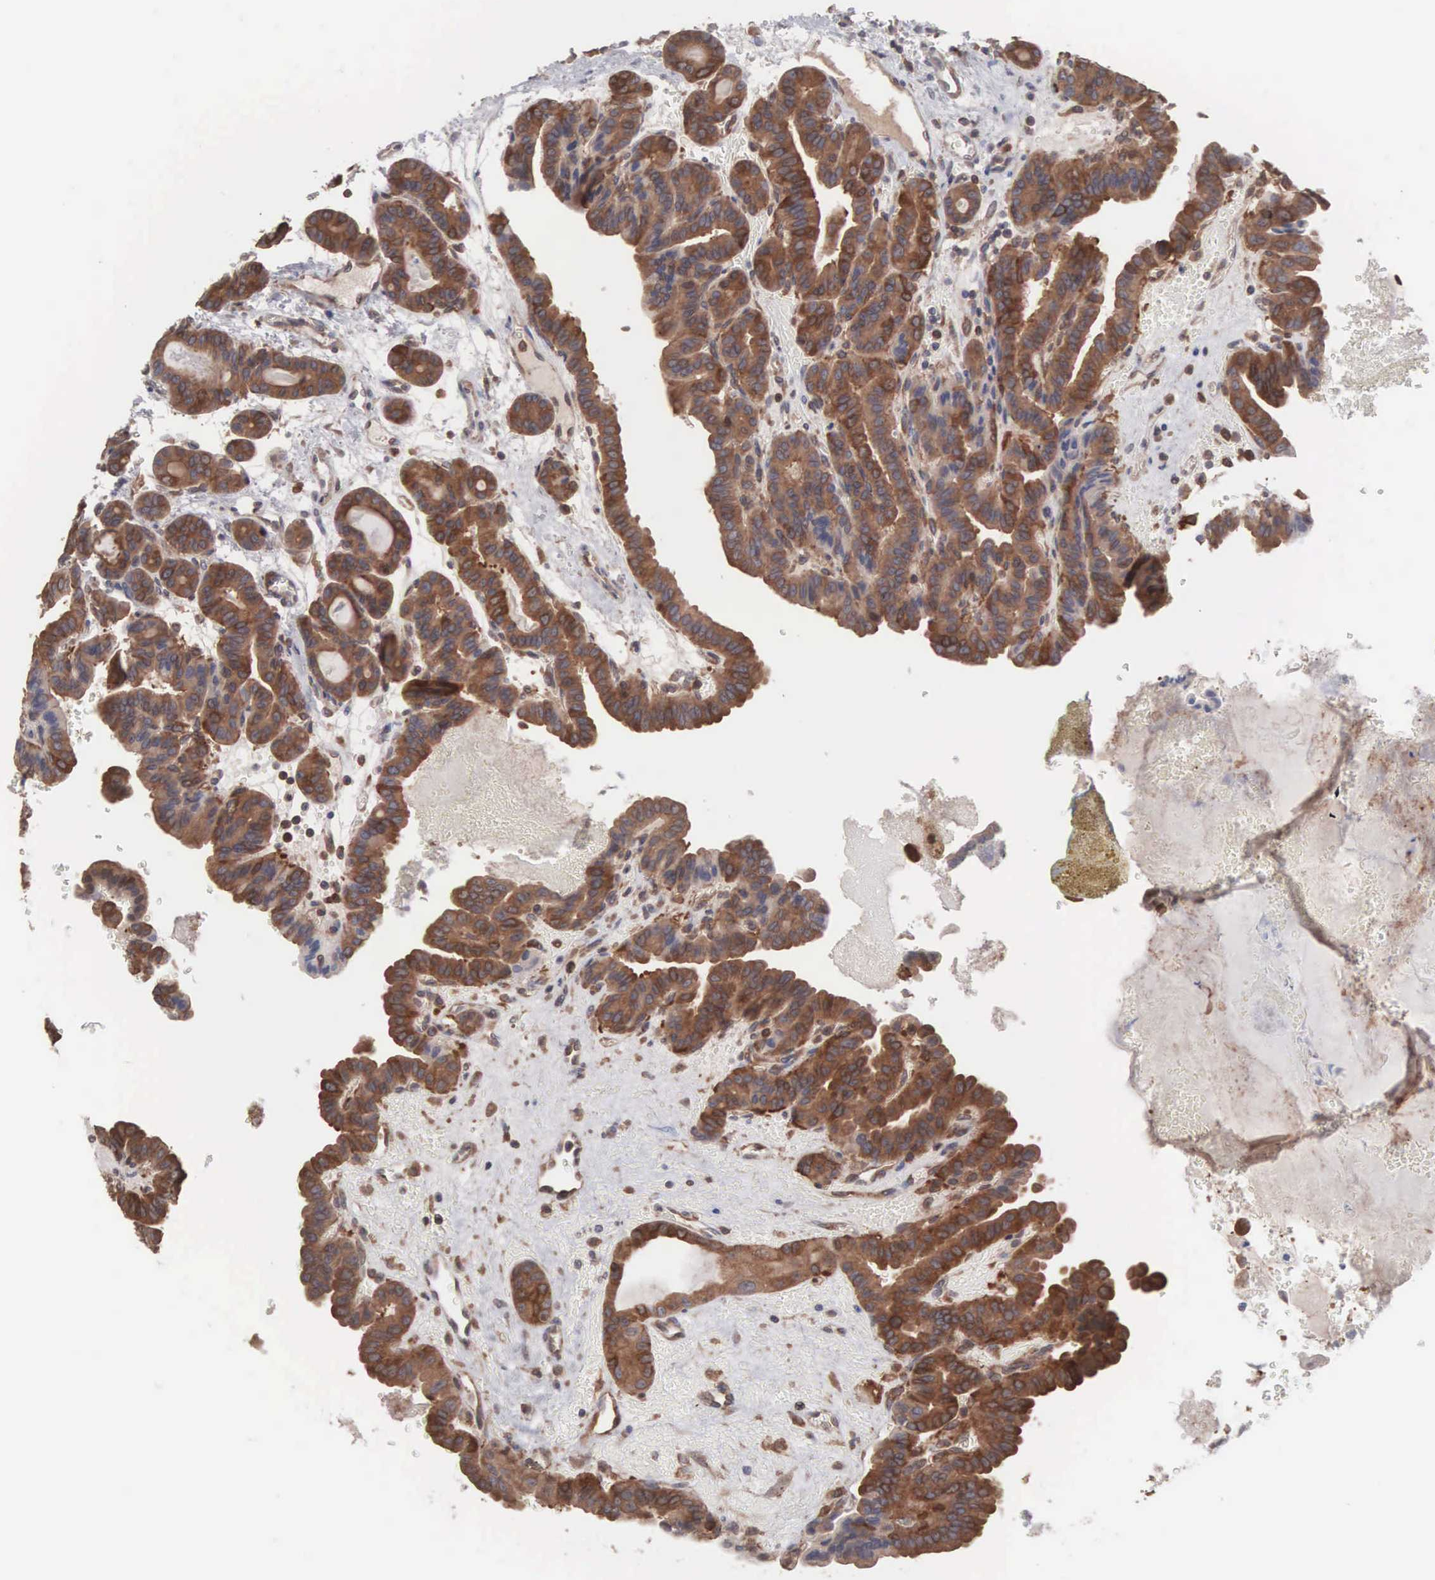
{"staining": {"intensity": "strong", "quantity": ">75%", "location": "cytoplasmic/membranous"}, "tissue": "thyroid cancer", "cell_type": "Tumor cells", "image_type": "cancer", "snomed": [{"axis": "morphology", "description": "Papillary adenocarcinoma, NOS"}, {"axis": "topography", "description": "Thyroid gland"}], "caption": "Immunohistochemistry staining of papillary adenocarcinoma (thyroid), which exhibits high levels of strong cytoplasmic/membranous positivity in approximately >75% of tumor cells indicating strong cytoplasmic/membranous protein staining. The staining was performed using DAB (3,3'-diaminobenzidine) (brown) for protein detection and nuclei were counterstained in hematoxylin (blue).", "gene": "MTHFD1", "patient": {"sex": "male", "age": 87}}